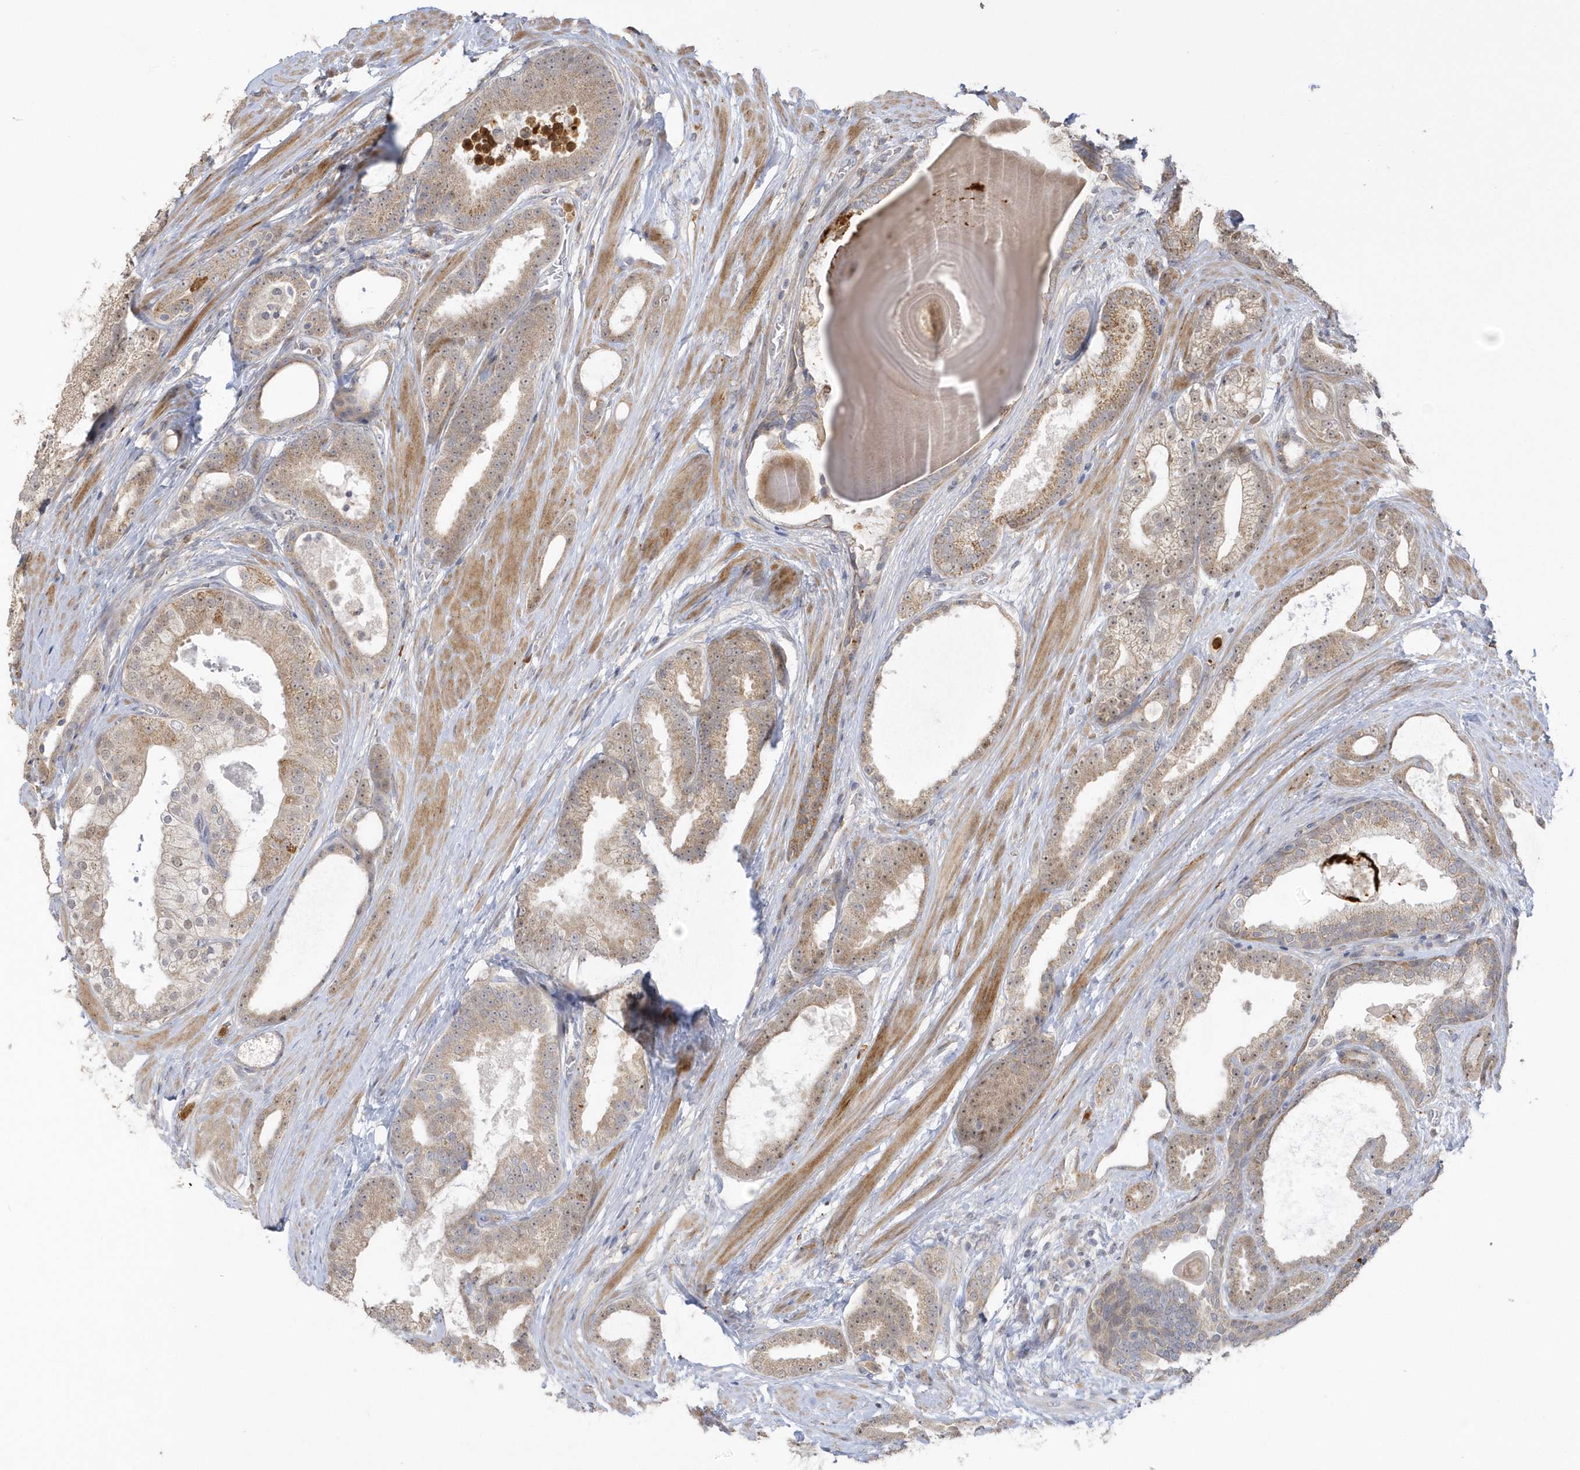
{"staining": {"intensity": "weak", "quantity": ">75%", "location": "cytoplasmic/membranous,nuclear"}, "tissue": "prostate cancer", "cell_type": "Tumor cells", "image_type": "cancer", "snomed": [{"axis": "morphology", "description": "Adenocarcinoma, High grade"}, {"axis": "topography", "description": "Prostate"}], "caption": "High-grade adenocarcinoma (prostate) stained with DAB immunohistochemistry (IHC) exhibits low levels of weak cytoplasmic/membranous and nuclear expression in about >75% of tumor cells.", "gene": "NAF1", "patient": {"sex": "male", "age": 60}}